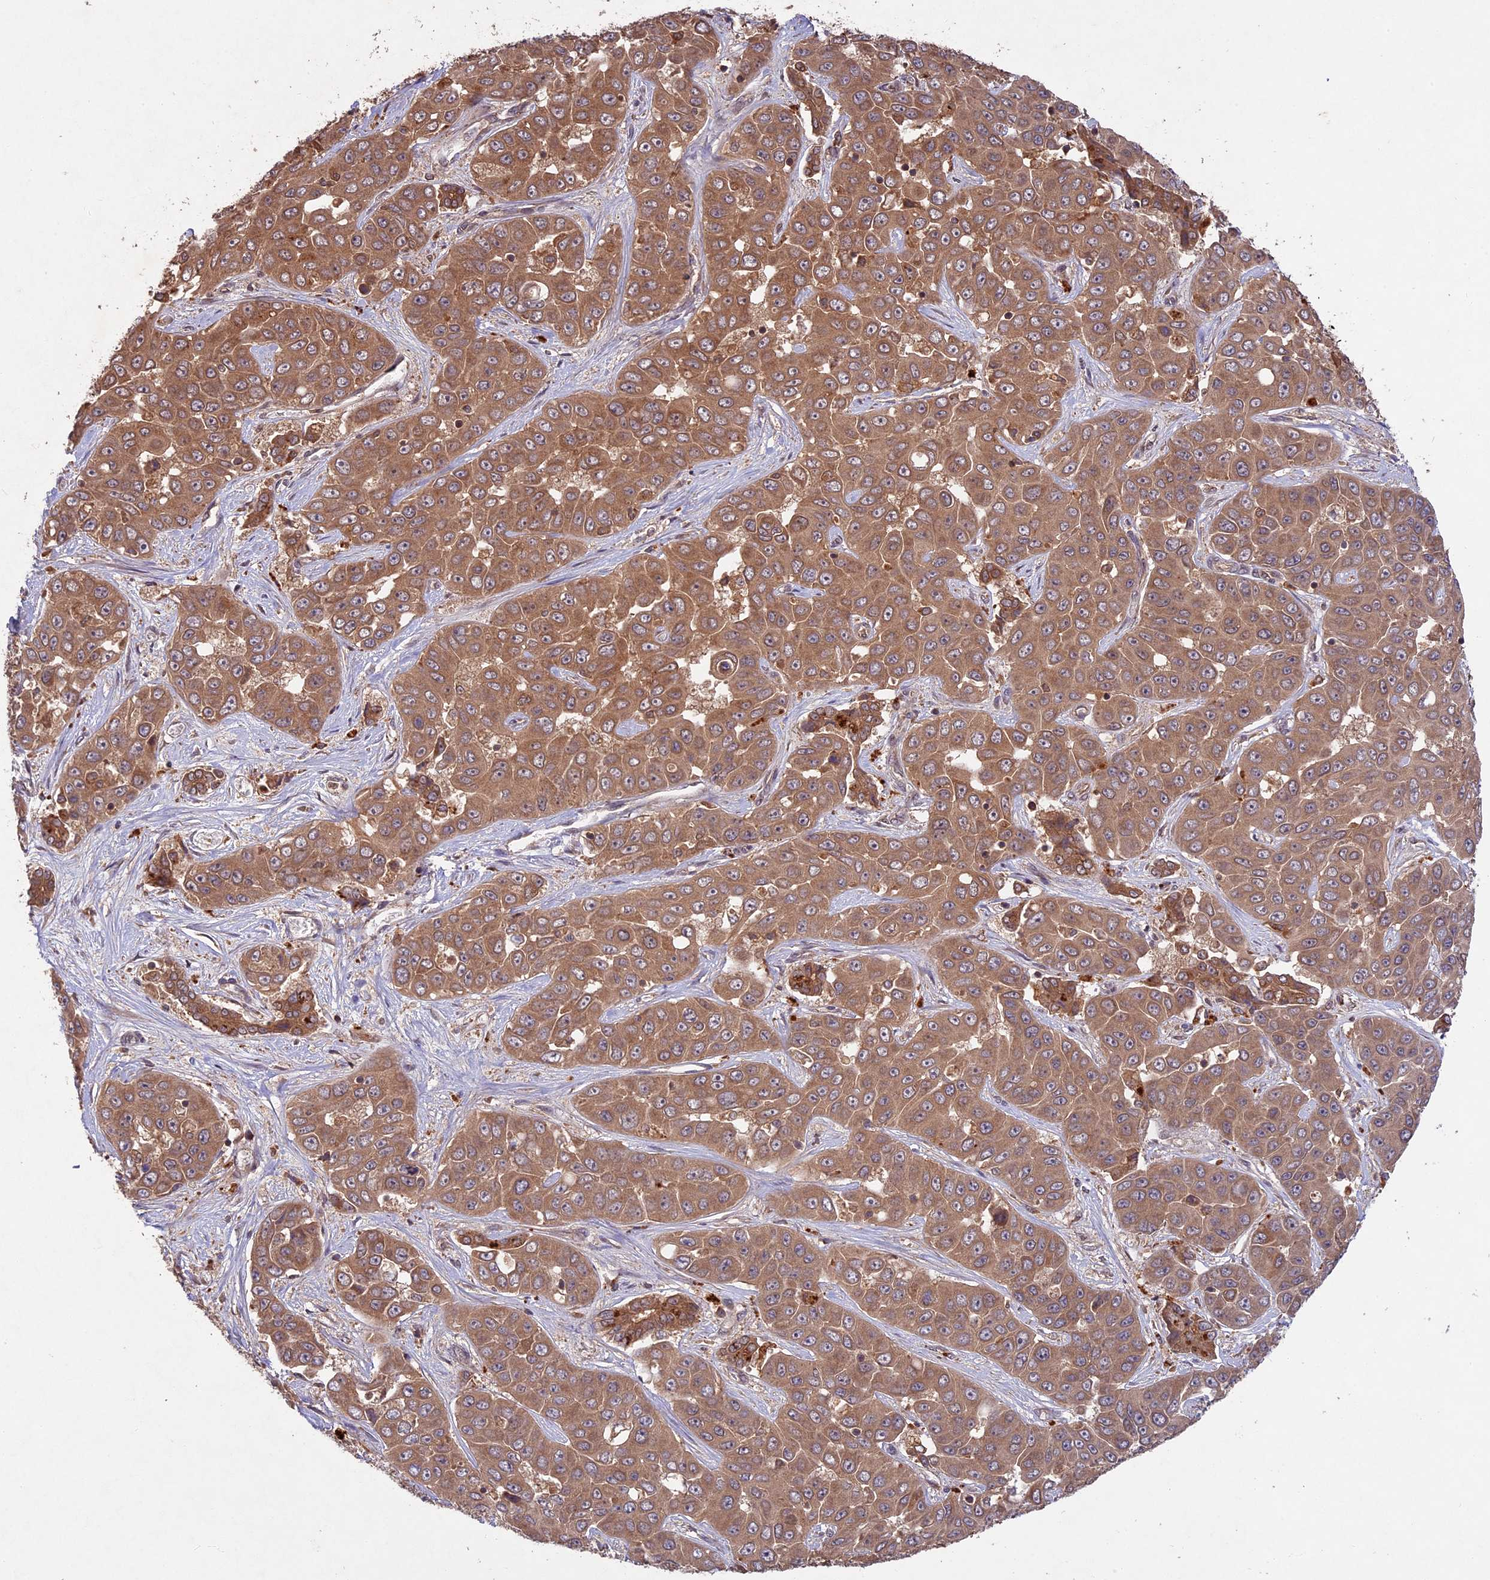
{"staining": {"intensity": "moderate", "quantity": ">75%", "location": "cytoplasmic/membranous"}, "tissue": "liver cancer", "cell_type": "Tumor cells", "image_type": "cancer", "snomed": [{"axis": "morphology", "description": "Cholangiocarcinoma"}, {"axis": "topography", "description": "Liver"}], "caption": "Cholangiocarcinoma (liver) was stained to show a protein in brown. There is medium levels of moderate cytoplasmic/membranous staining in approximately >75% of tumor cells.", "gene": "CHAC1", "patient": {"sex": "female", "age": 52}}